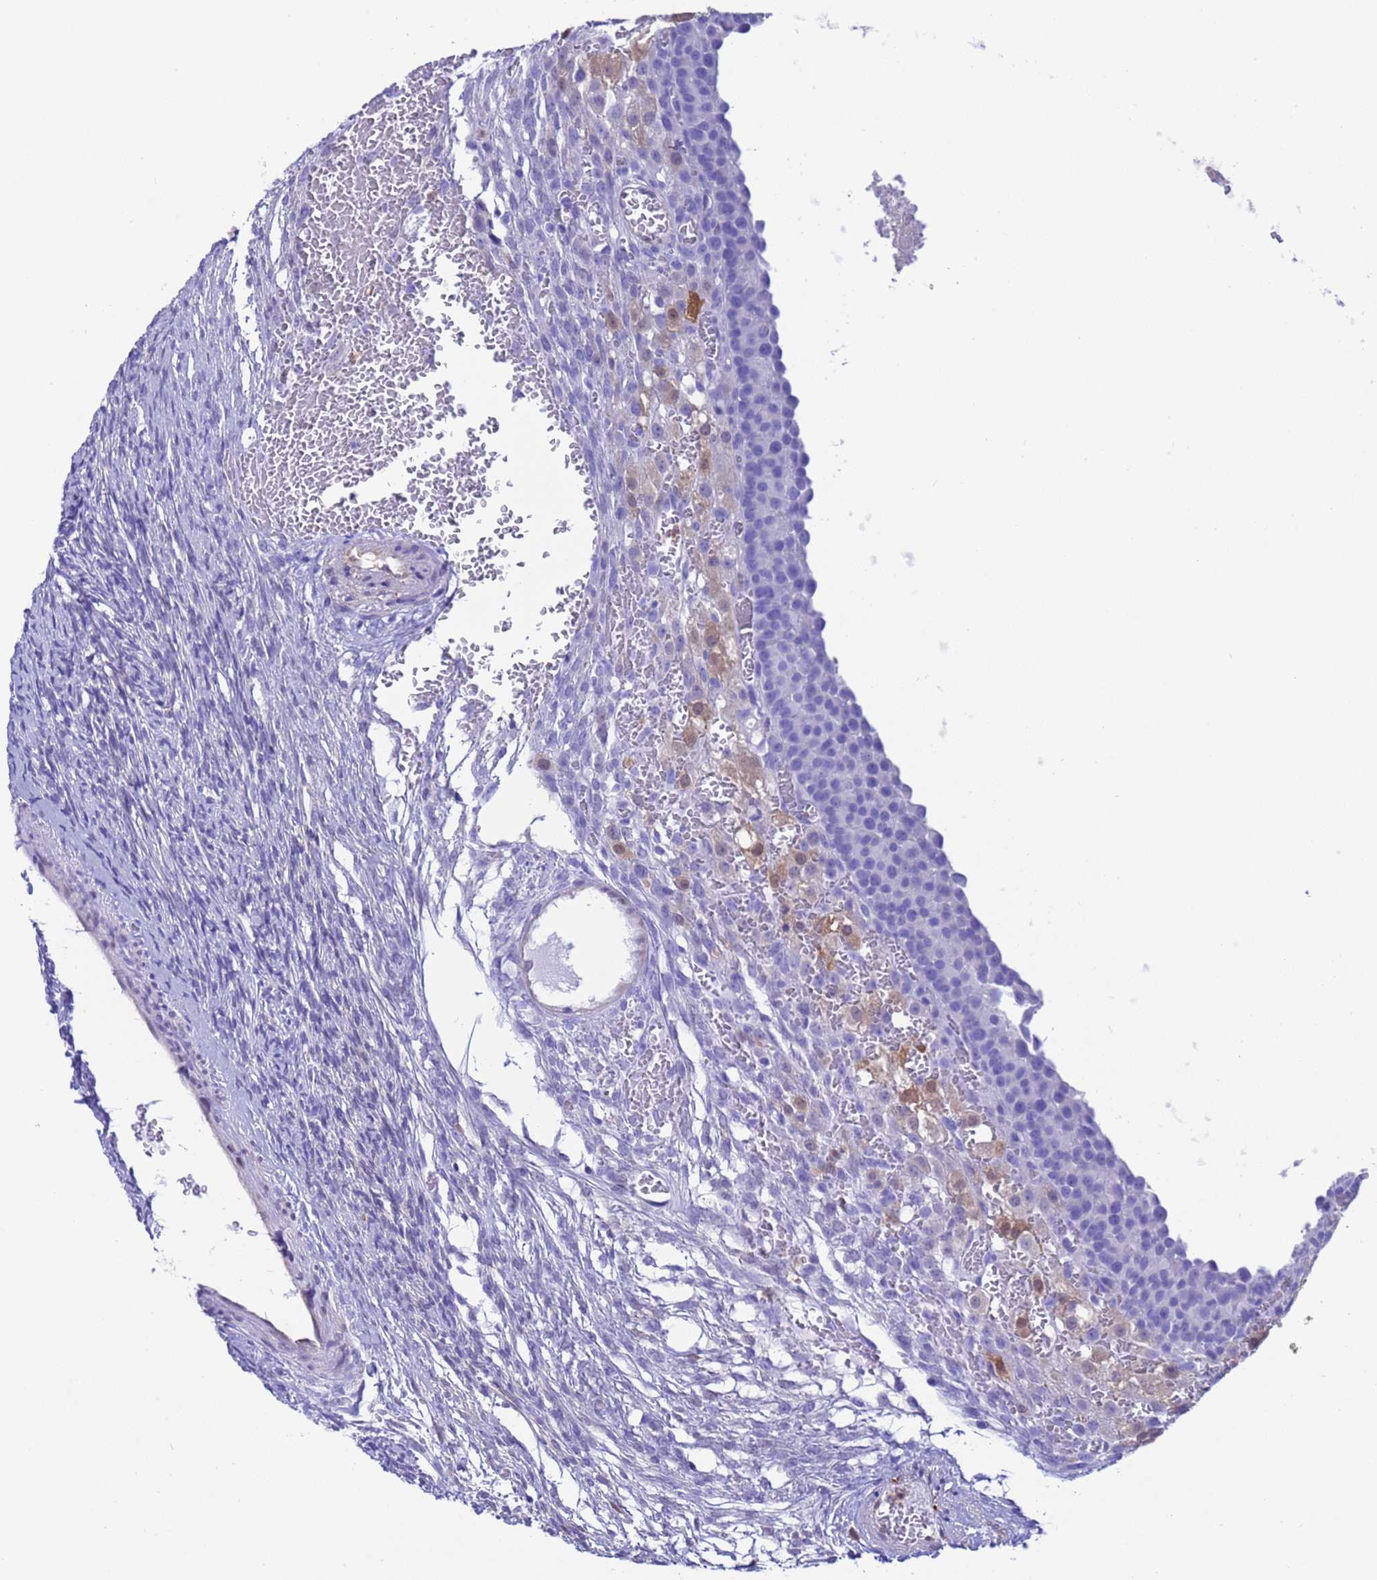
{"staining": {"intensity": "negative", "quantity": "none", "location": "none"}, "tissue": "ovary", "cell_type": "Ovarian stroma cells", "image_type": "normal", "snomed": [{"axis": "morphology", "description": "Normal tissue, NOS"}, {"axis": "topography", "description": "Ovary"}], "caption": "Immunohistochemistry micrograph of normal human ovary stained for a protein (brown), which reveals no staining in ovarian stroma cells.", "gene": "C6orf47", "patient": {"sex": "female", "age": 39}}